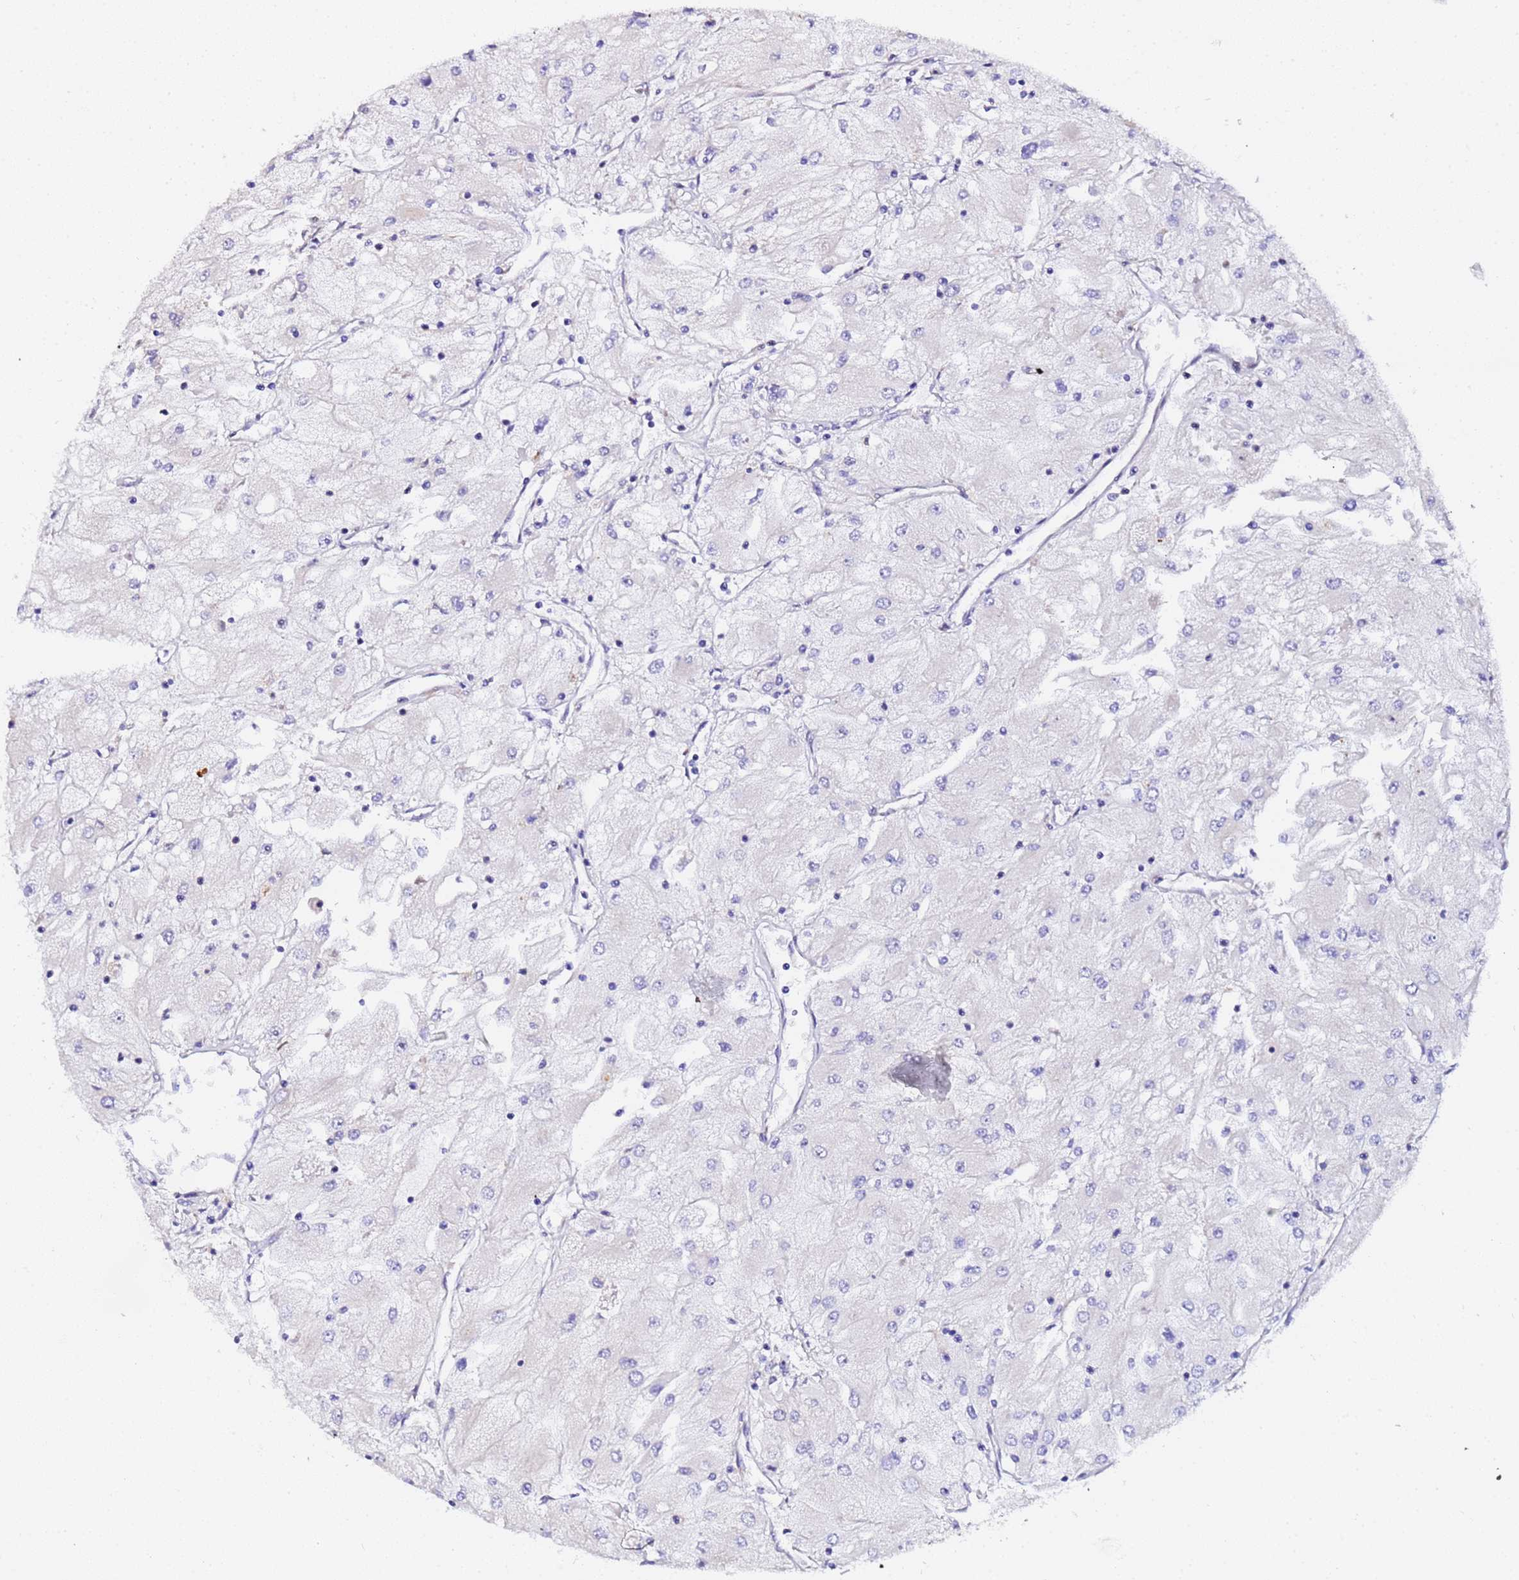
{"staining": {"intensity": "negative", "quantity": "none", "location": "none"}, "tissue": "renal cancer", "cell_type": "Tumor cells", "image_type": "cancer", "snomed": [{"axis": "morphology", "description": "Adenocarcinoma, NOS"}, {"axis": "topography", "description": "Kidney"}], "caption": "Tumor cells show no significant staining in adenocarcinoma (renal). The staining was performed using DAB to visualize the protein expression in brown, while the nuclei were stained in blue with hematoxylin (Magnification: 20x).", "gene": "JRKL", "patient": {"sex": "male", "age": 80}}